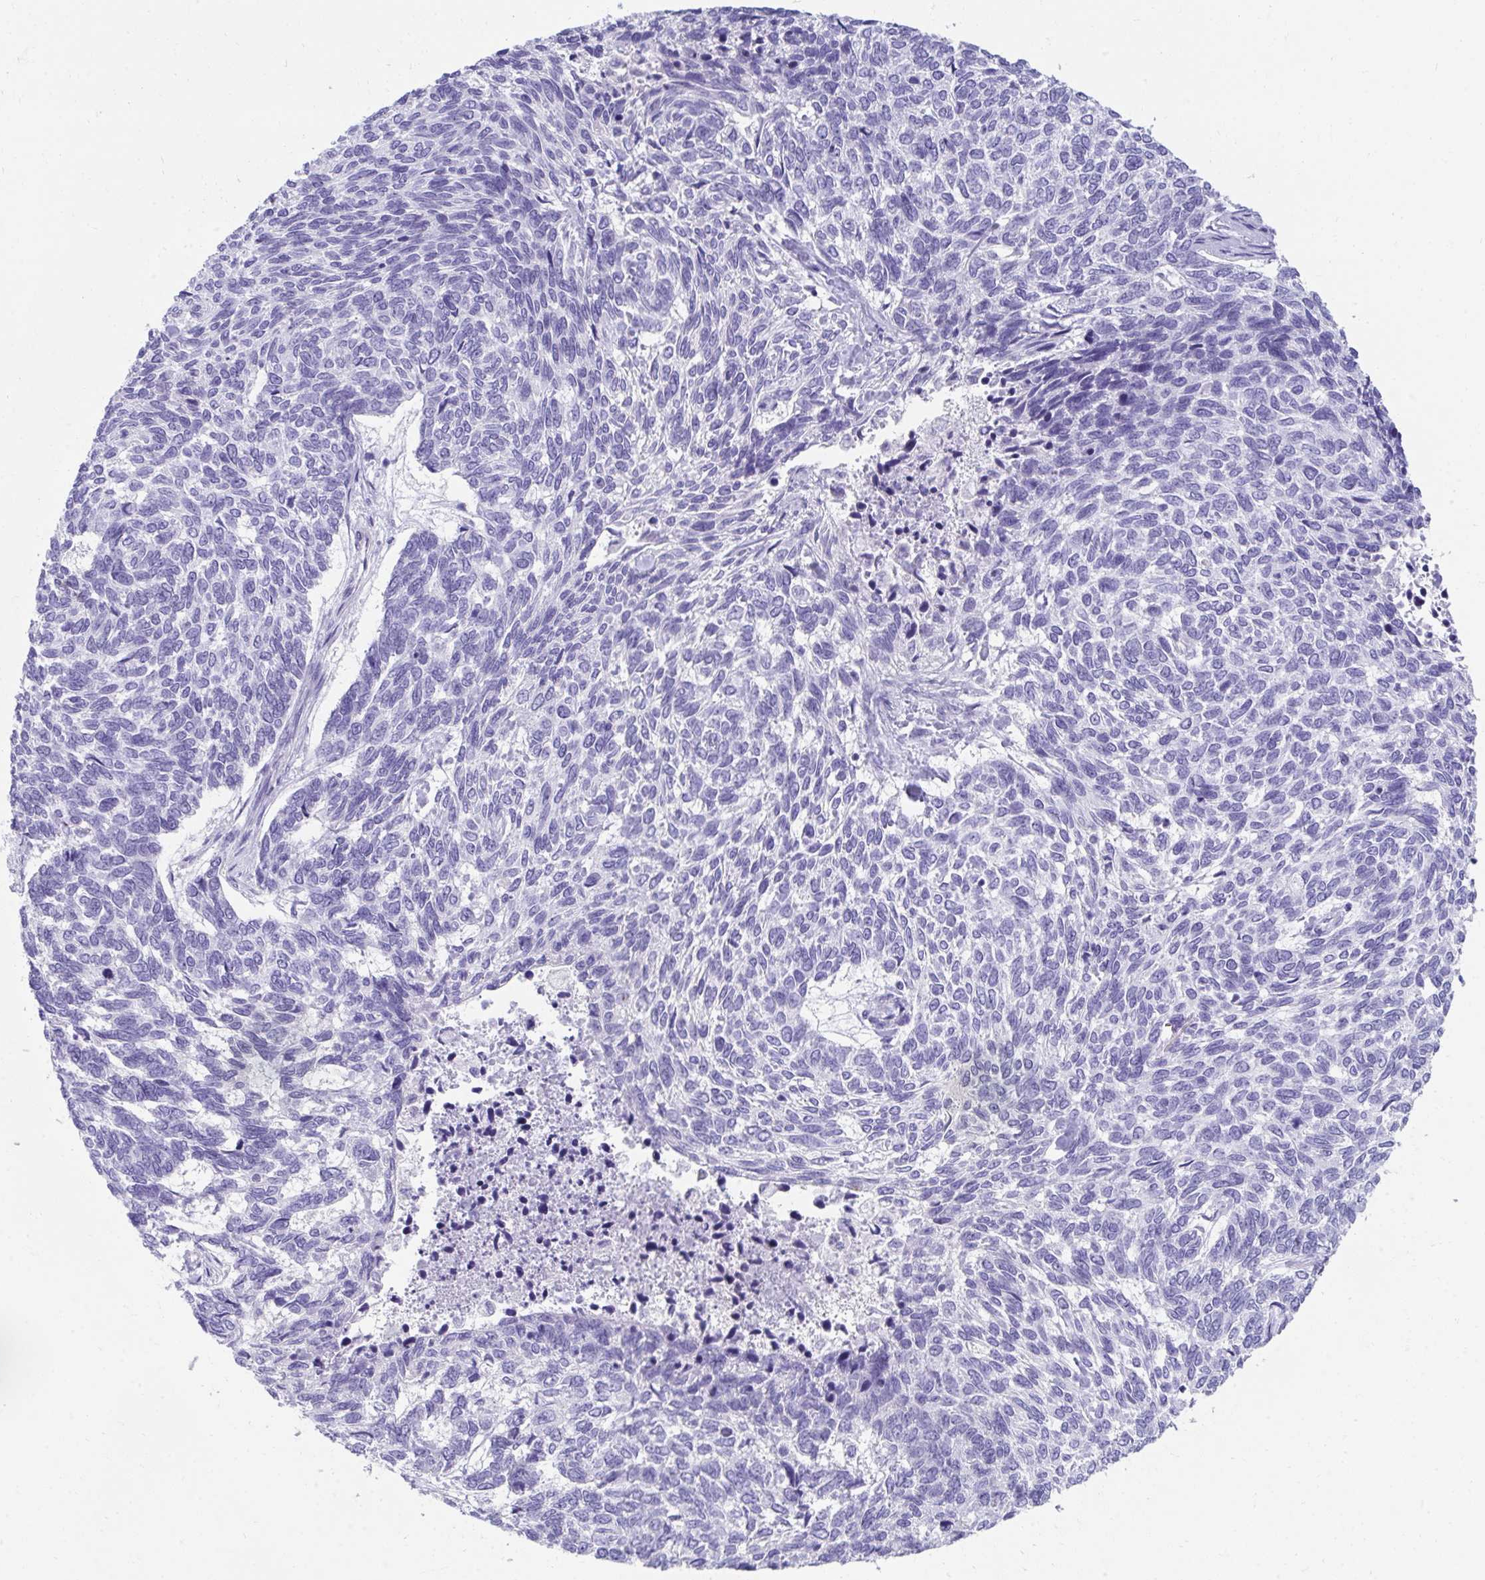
{"staining": {"intensity": "negative", "quantity": "none", "location": "none"}, "tissue": "skin cancer", "cell_type": "Tumor cells", "image_type": "cancer", "snomed": [{"axis": "morphology", "description": "Basal cell carcinoma"}, {"axis": "topography", "description": "Skin"}], "caption": "Tumor cells are negative for brown protein staining in skin cancer.", "gene": "SEC14L3", "patient": {"sex": "female", "age": 65}}